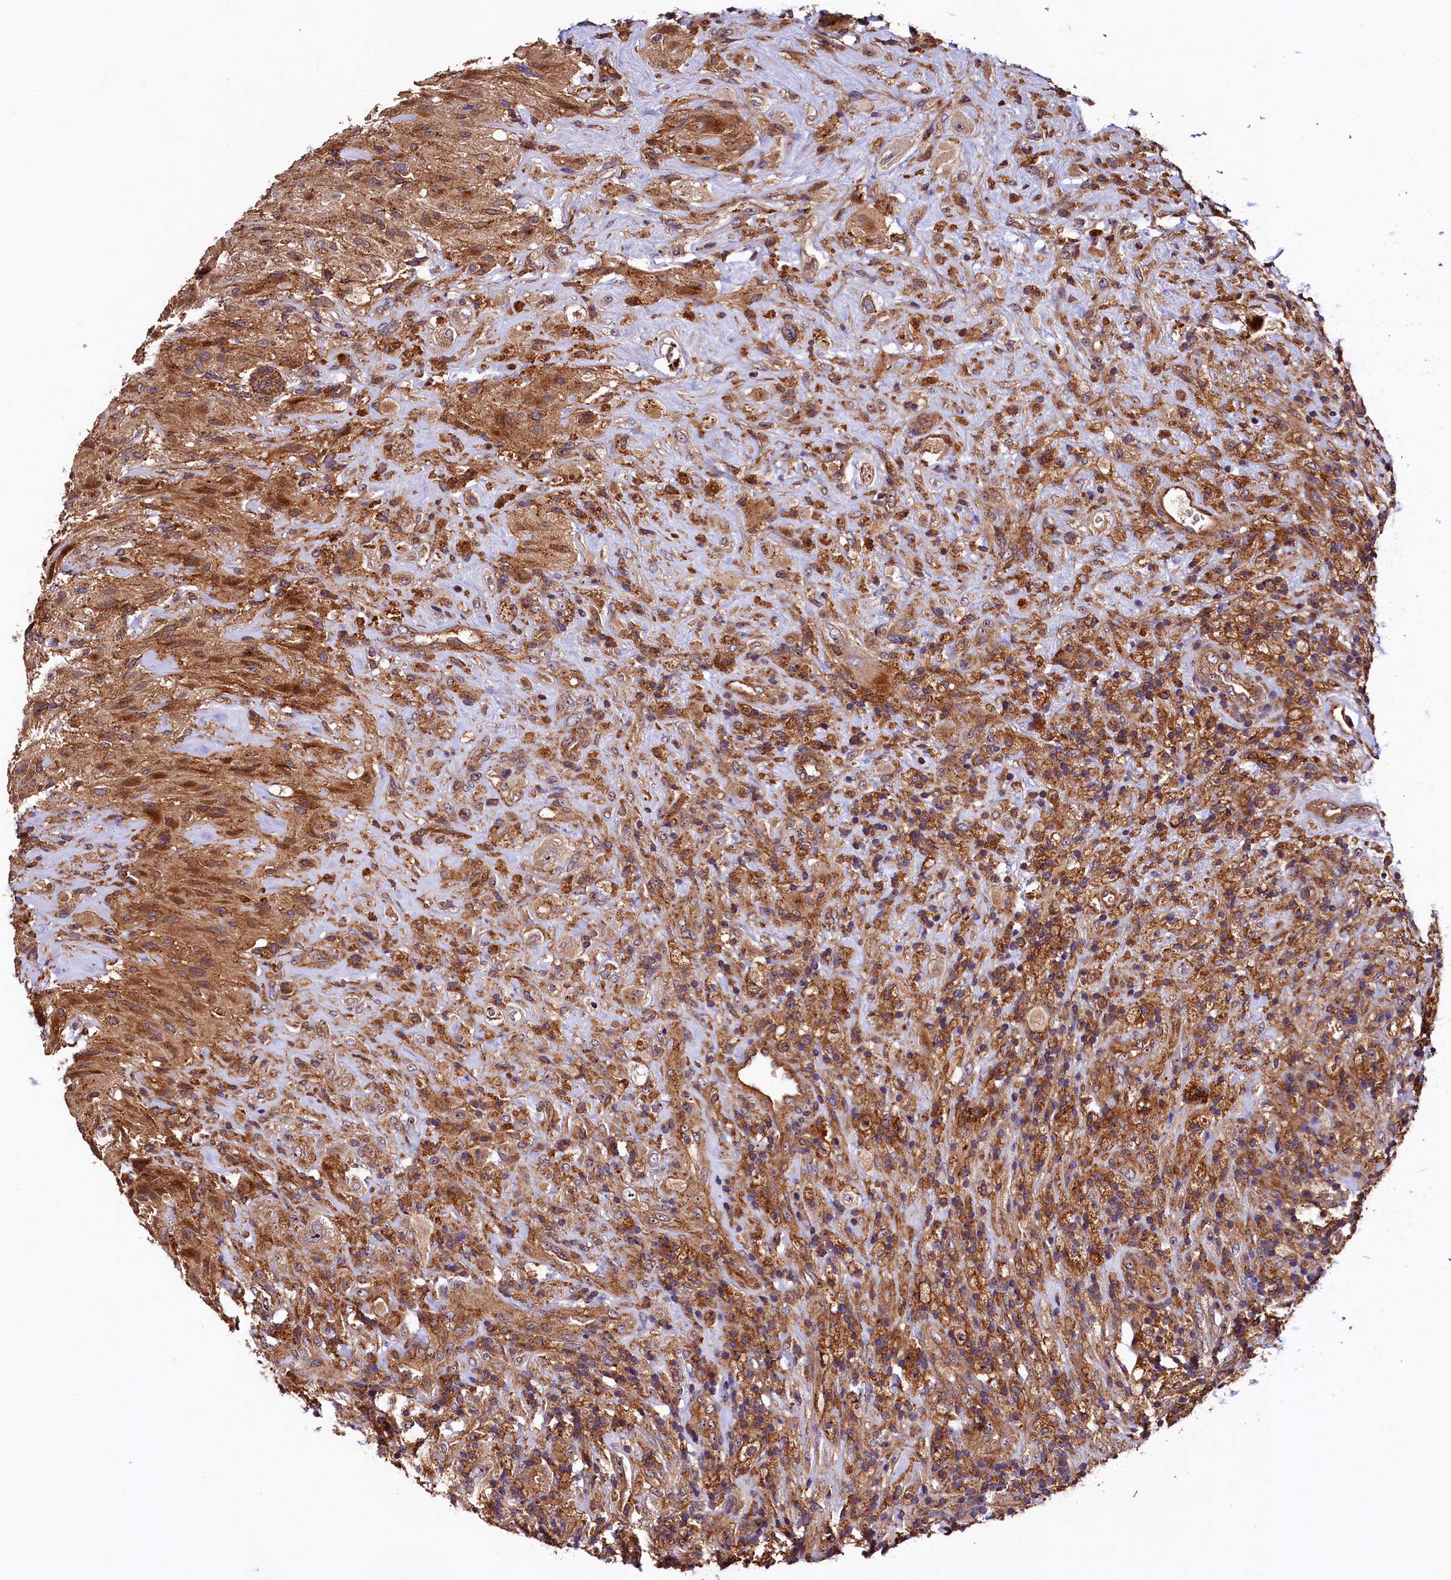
{"staining": {"intensity": "moderate", "quantity": ">75%", "location": "cytoplasmic/membranous,nuclear"}, "tissue": "glioma", "cell_type": "Tumor cells", "image_type": "cancer", "snomed": [{"axis": "morphology", "description": "Glioma, malignant, High grade"}, {"axis": "topography", "description": "Brain"}], "caption": "An immunohistochemistry (IHC) micrograph of tumor tissue is shown. Protein staining in brown highlights moderate cytoplasmic/membranous and nuclear positivity in glioma within tumor cells.", "gene": "VPS35", "patient": {"sex": "male", "age": 69}}